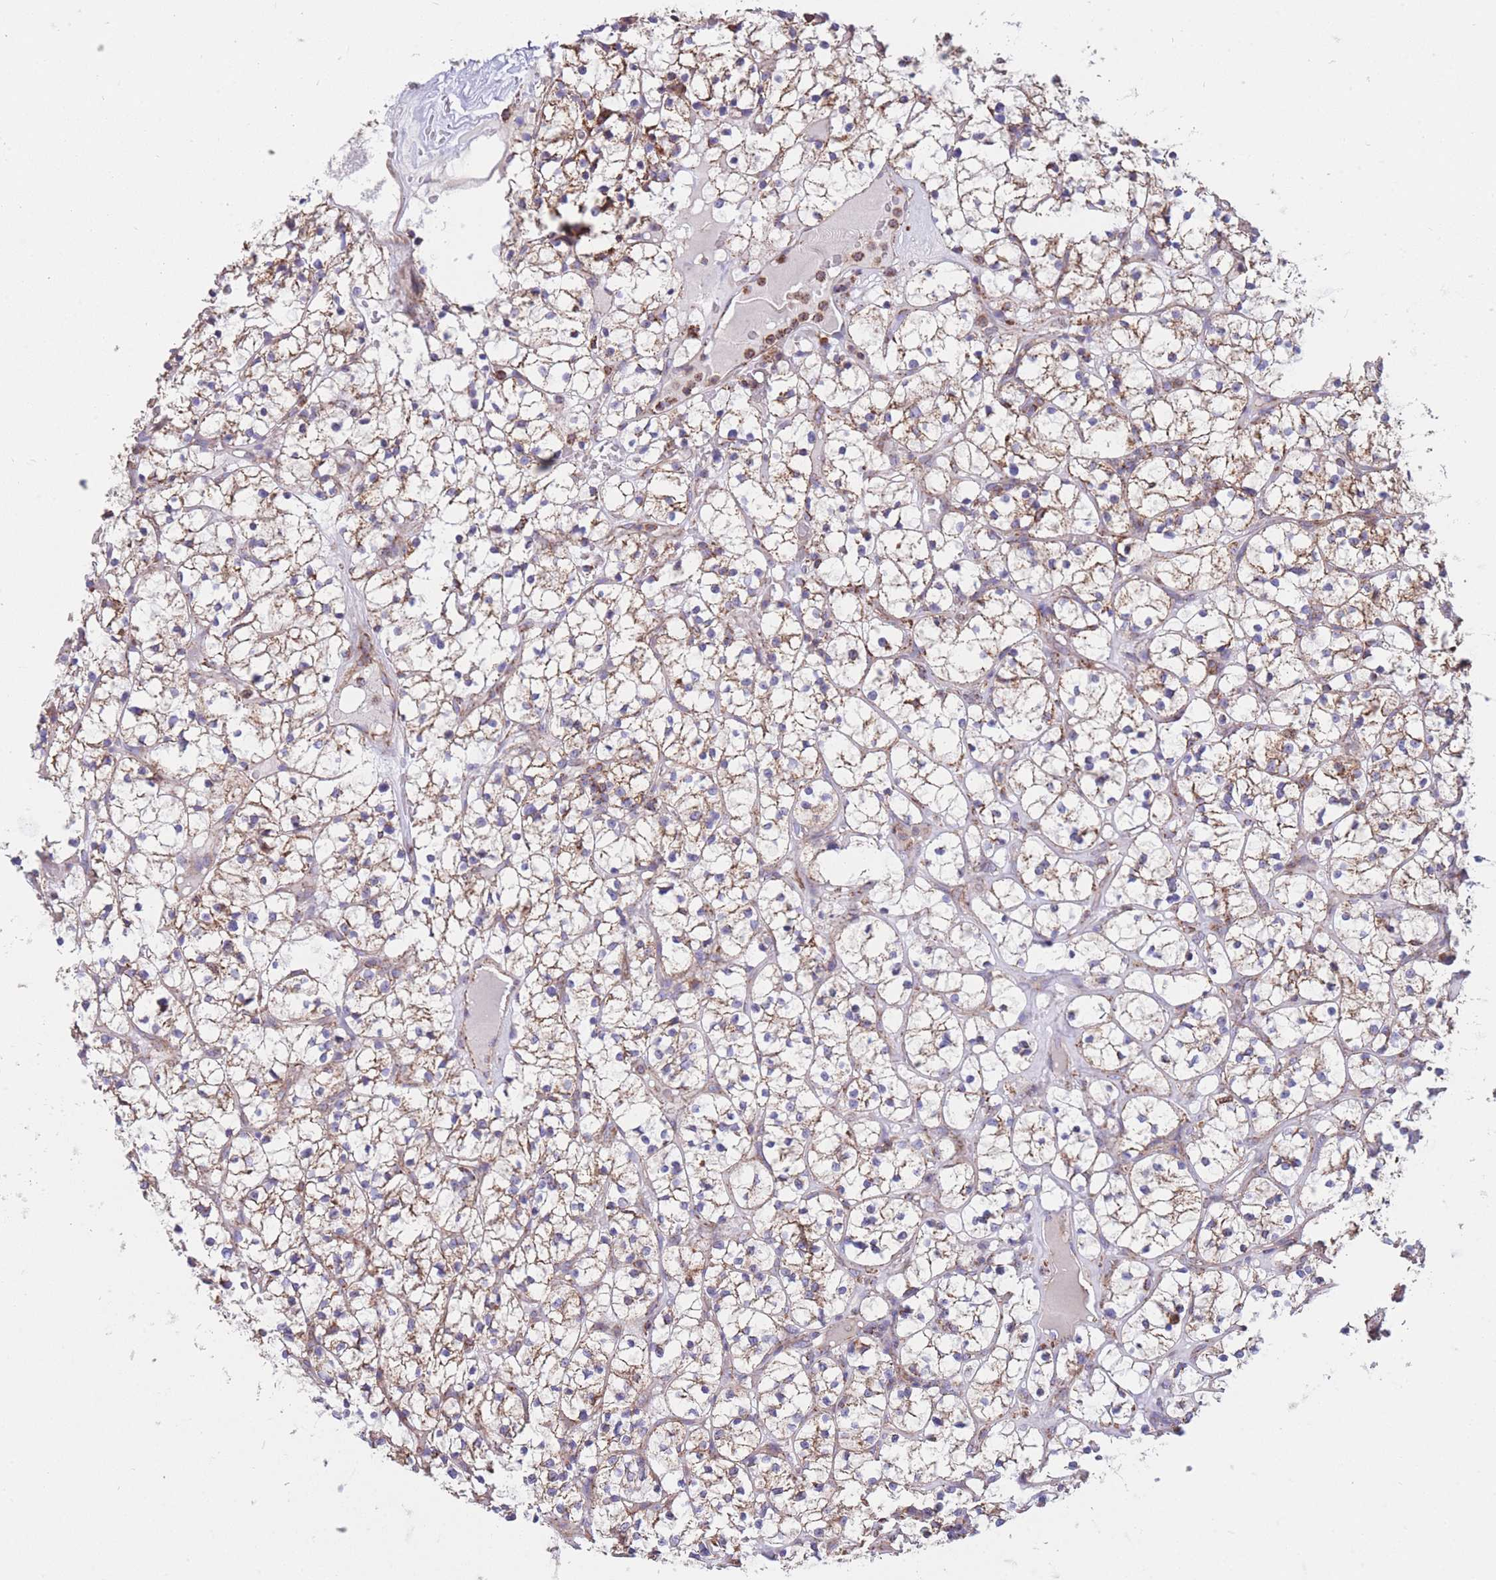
{"staining": {"intensity": "weak", "quantity": ">75%", "location": "cytoplasmic/membranous"}, "tissue": "renal cancer", "cell_type": "Tumor cells", "image_type": "cancer", "snomed": [{"axis": "morphology", "description": "Adenocarcinoma, NOS"}, {"axis": "topography", "description": "Kidney"}], "caption": "Immunohistochemical staining of human adenocarcinoma (renal) reveals low levels of weak cytoplasmic/membranous protein expression in approximately >75% of tumor cells.", "gene": "FKBP8", "patient": {"sex": "female", "age": 64}}